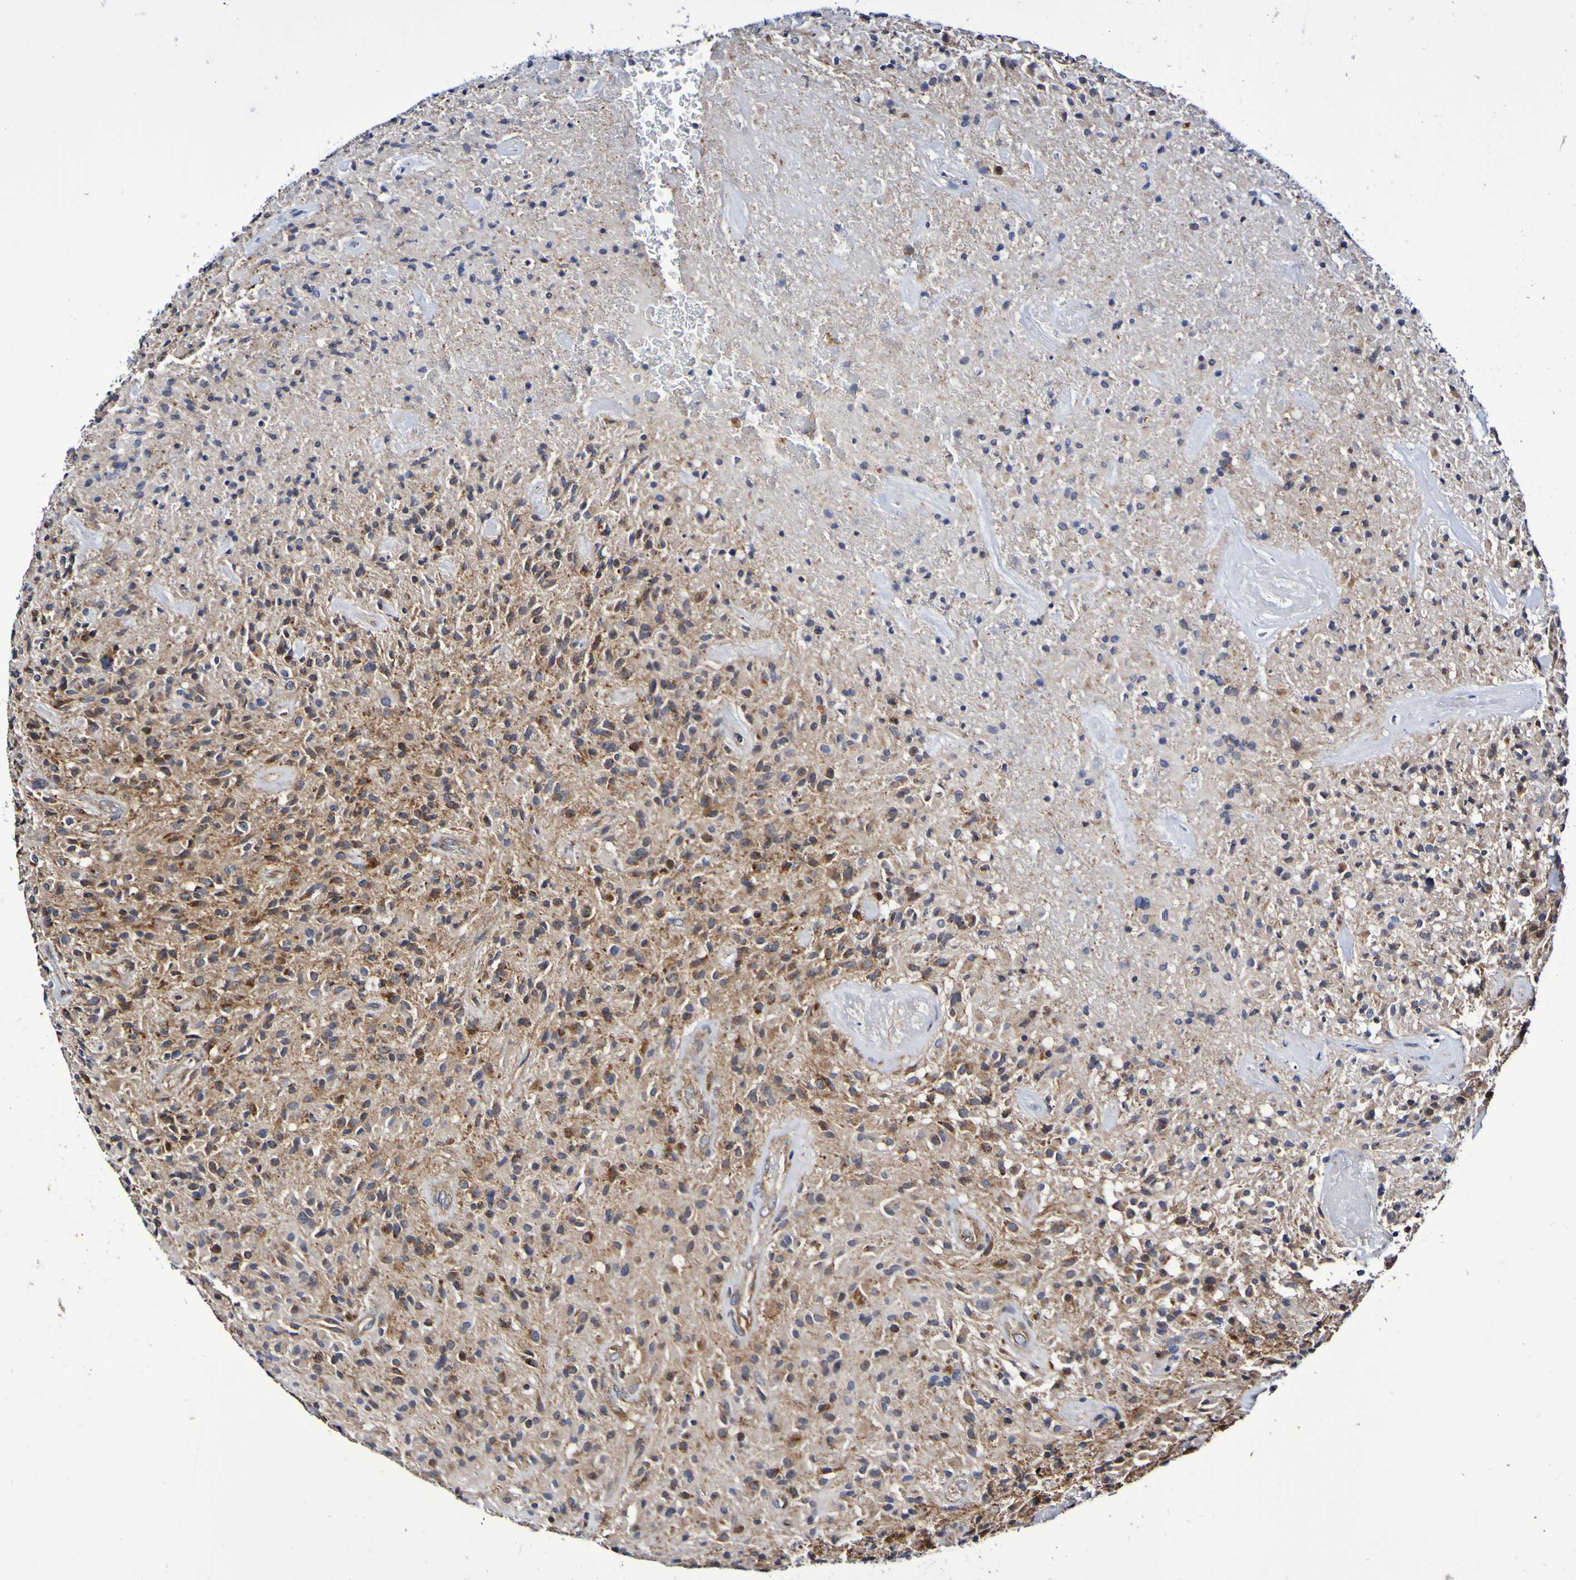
{"staining": {"intensity": "moderate", "quantity": ">75%", "location": "cytoplasmic/membranous"}, "tissue": "glioma", "cell_type": "Tumor cells", "image_type": "cancer", "snomed": [{"axis": "morphology", "description": "Glioma, malignant, High grade"}, {"axis": "topography", "description": "Brain"}], "caption": "This photomicrograph displays immunohistochemistry staining of human high-grade glioma (malignant), with medium moderate cytoplasmic/membranous positivity in approximately >75% of tumor cells.", "gene": "GJB1", "patient": {"sex": "male", "age": 71}}